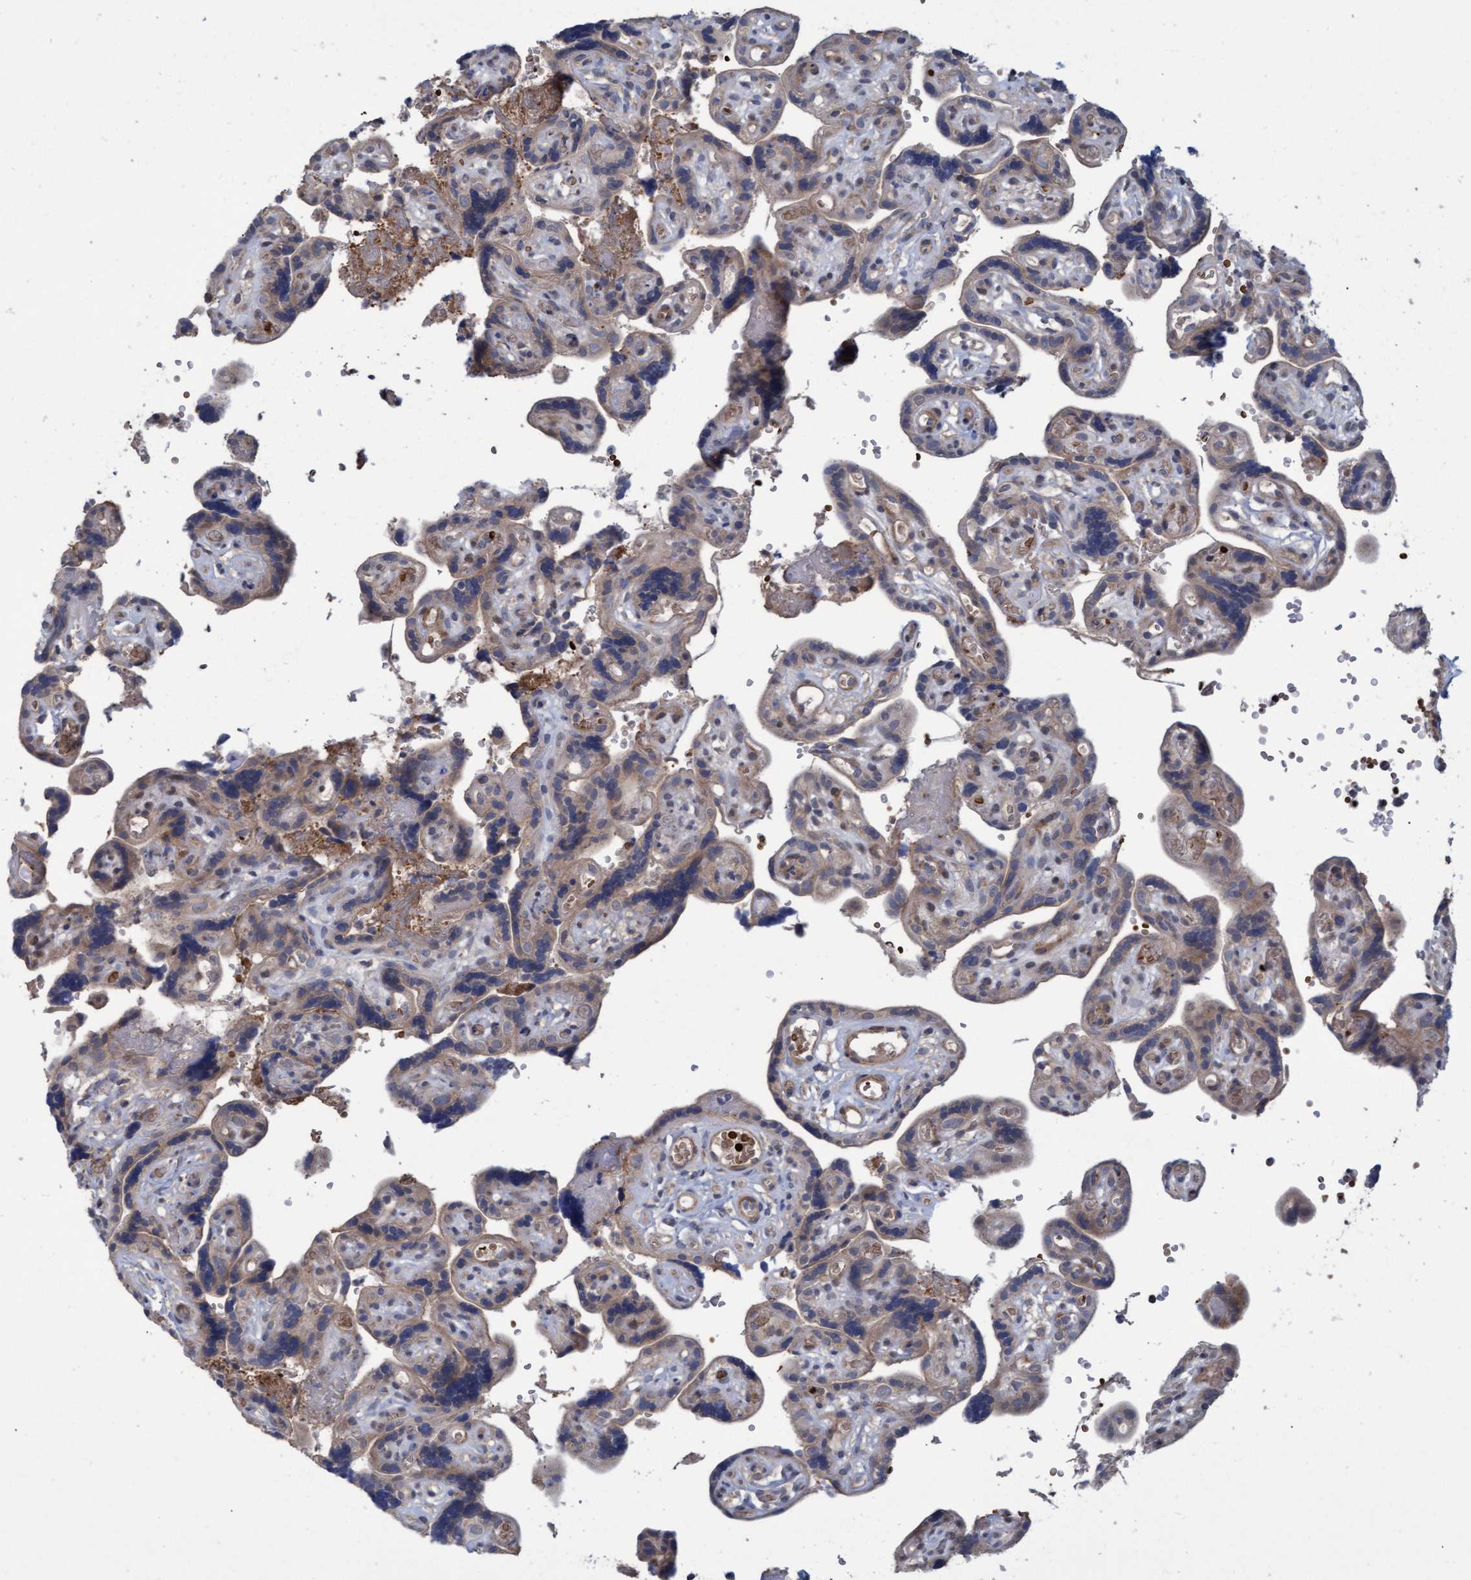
{"staining": {"intensity": "weak", "quantity": ">75%", "location": "cytoplasmic/membranous"}, "tissue": "placenta", "cell_type": "Decidual cells", "image_type": "normal", "snomed": [{"axis": "morphology", "description": "Normal tissue, NOS"}, {"axis": "topography", "description": "Placenta"}], "caption": "Unremarkable placenta was stained to show a protein in brown. There is low levels of weak cytoplasmic/membranous expression in approximately >75% of decidual cells. The staining is performed using DAB brown chromogen to label protein expression. The nuclei are counter-stained blue using hematoxylin.", "gene": "NAA15", "patient": {"sex": "female", "age": 30}}